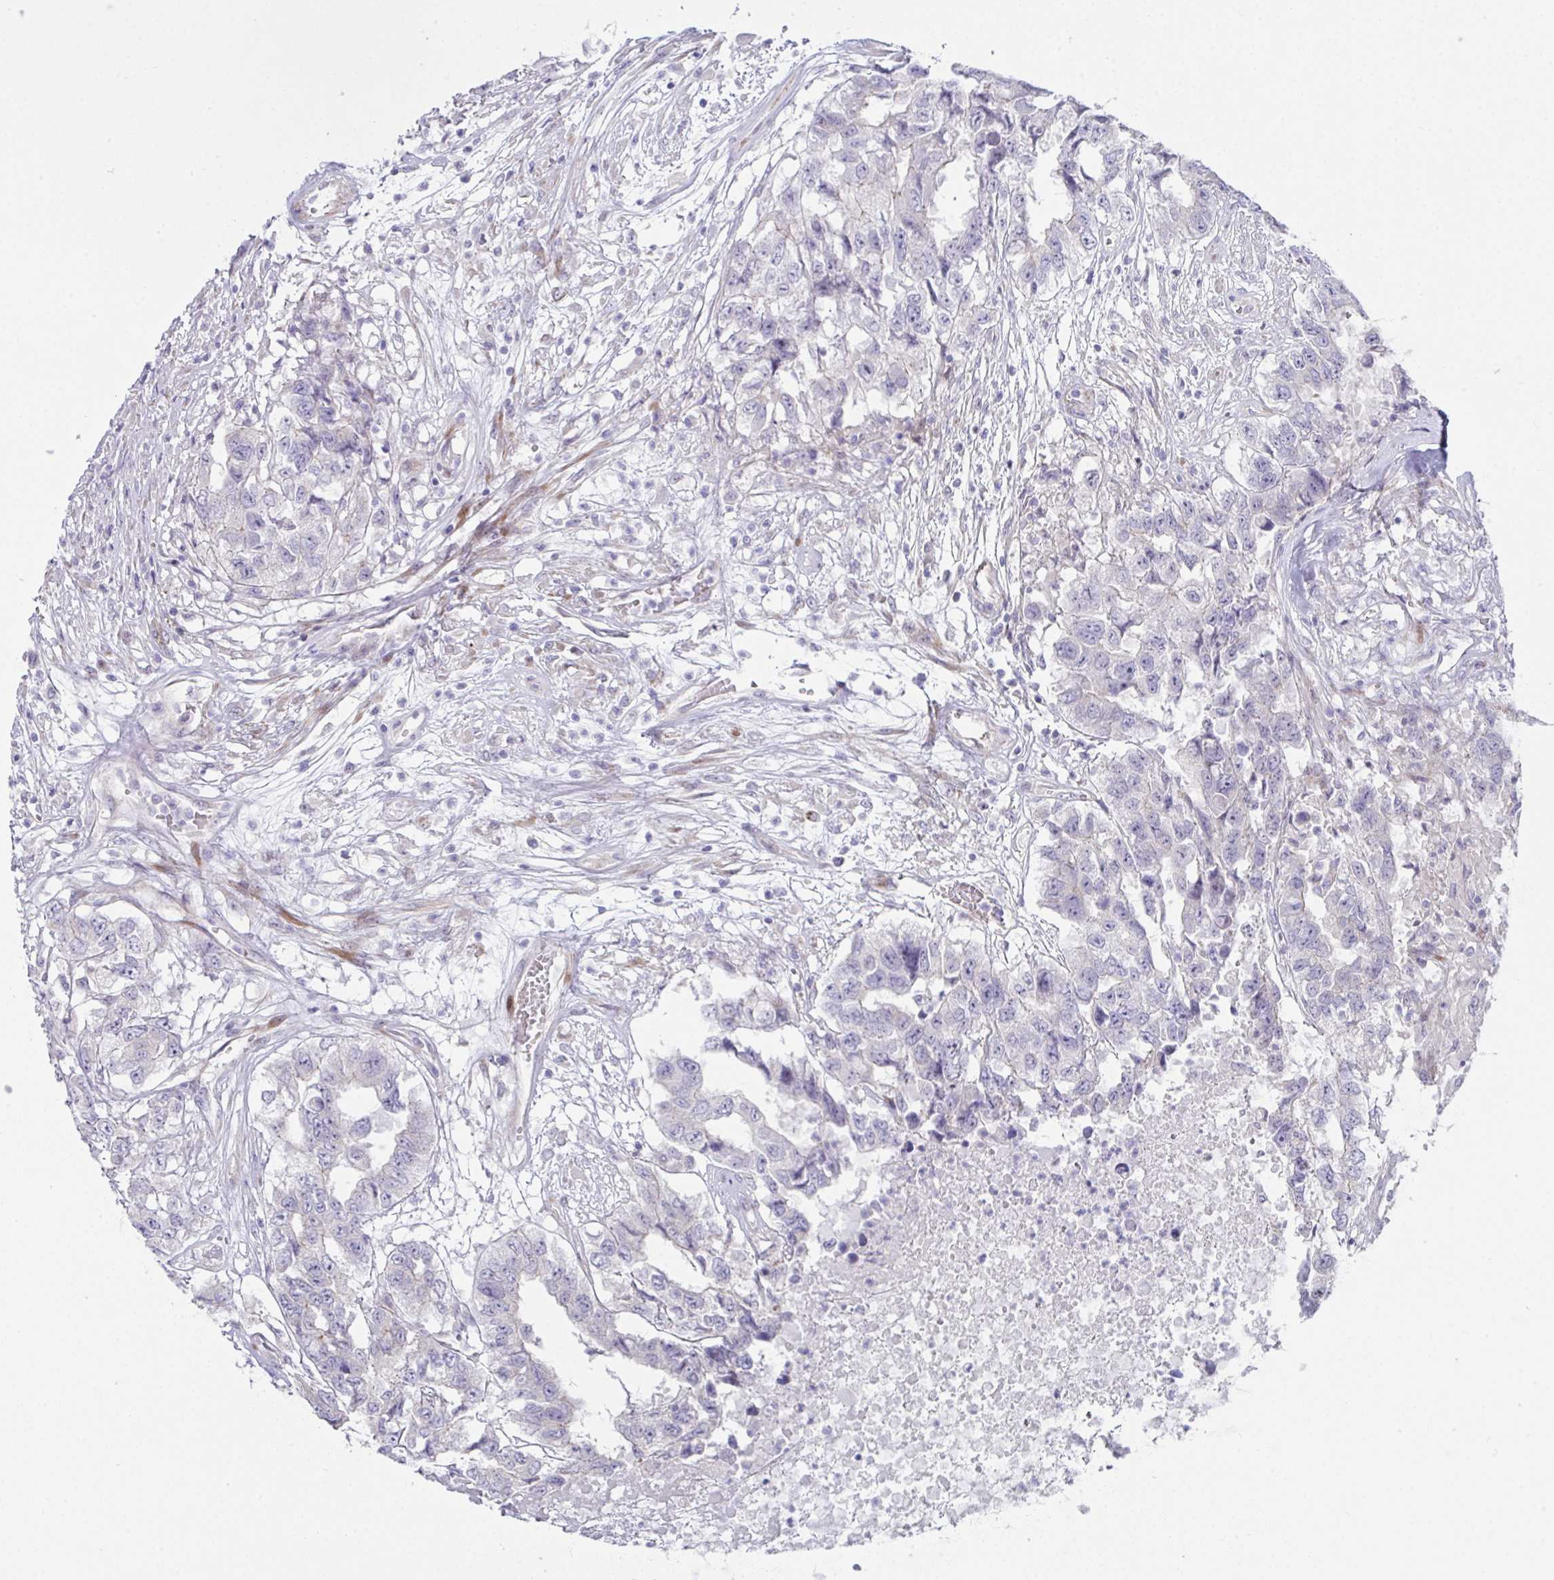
{"staining": {"intensity": "negative", "quantity": "none", "location": "none"}, "tissue": "testis cancer", "cell_type": "Tumor cells", "image_type": "cancer", "snomed": [{"axis": "morphology", "description": "Carcinoma, Embryonal, NOS"}, {"axis": "topography", "description": "Testis"}], "caption": "Testis cancer was stained to show a protein in brown. There is no significant staining in tumor cells. Nuclei are stained in blue.", "gene": "ZNF713", "patient": {"sex": "male", "age": 83}}